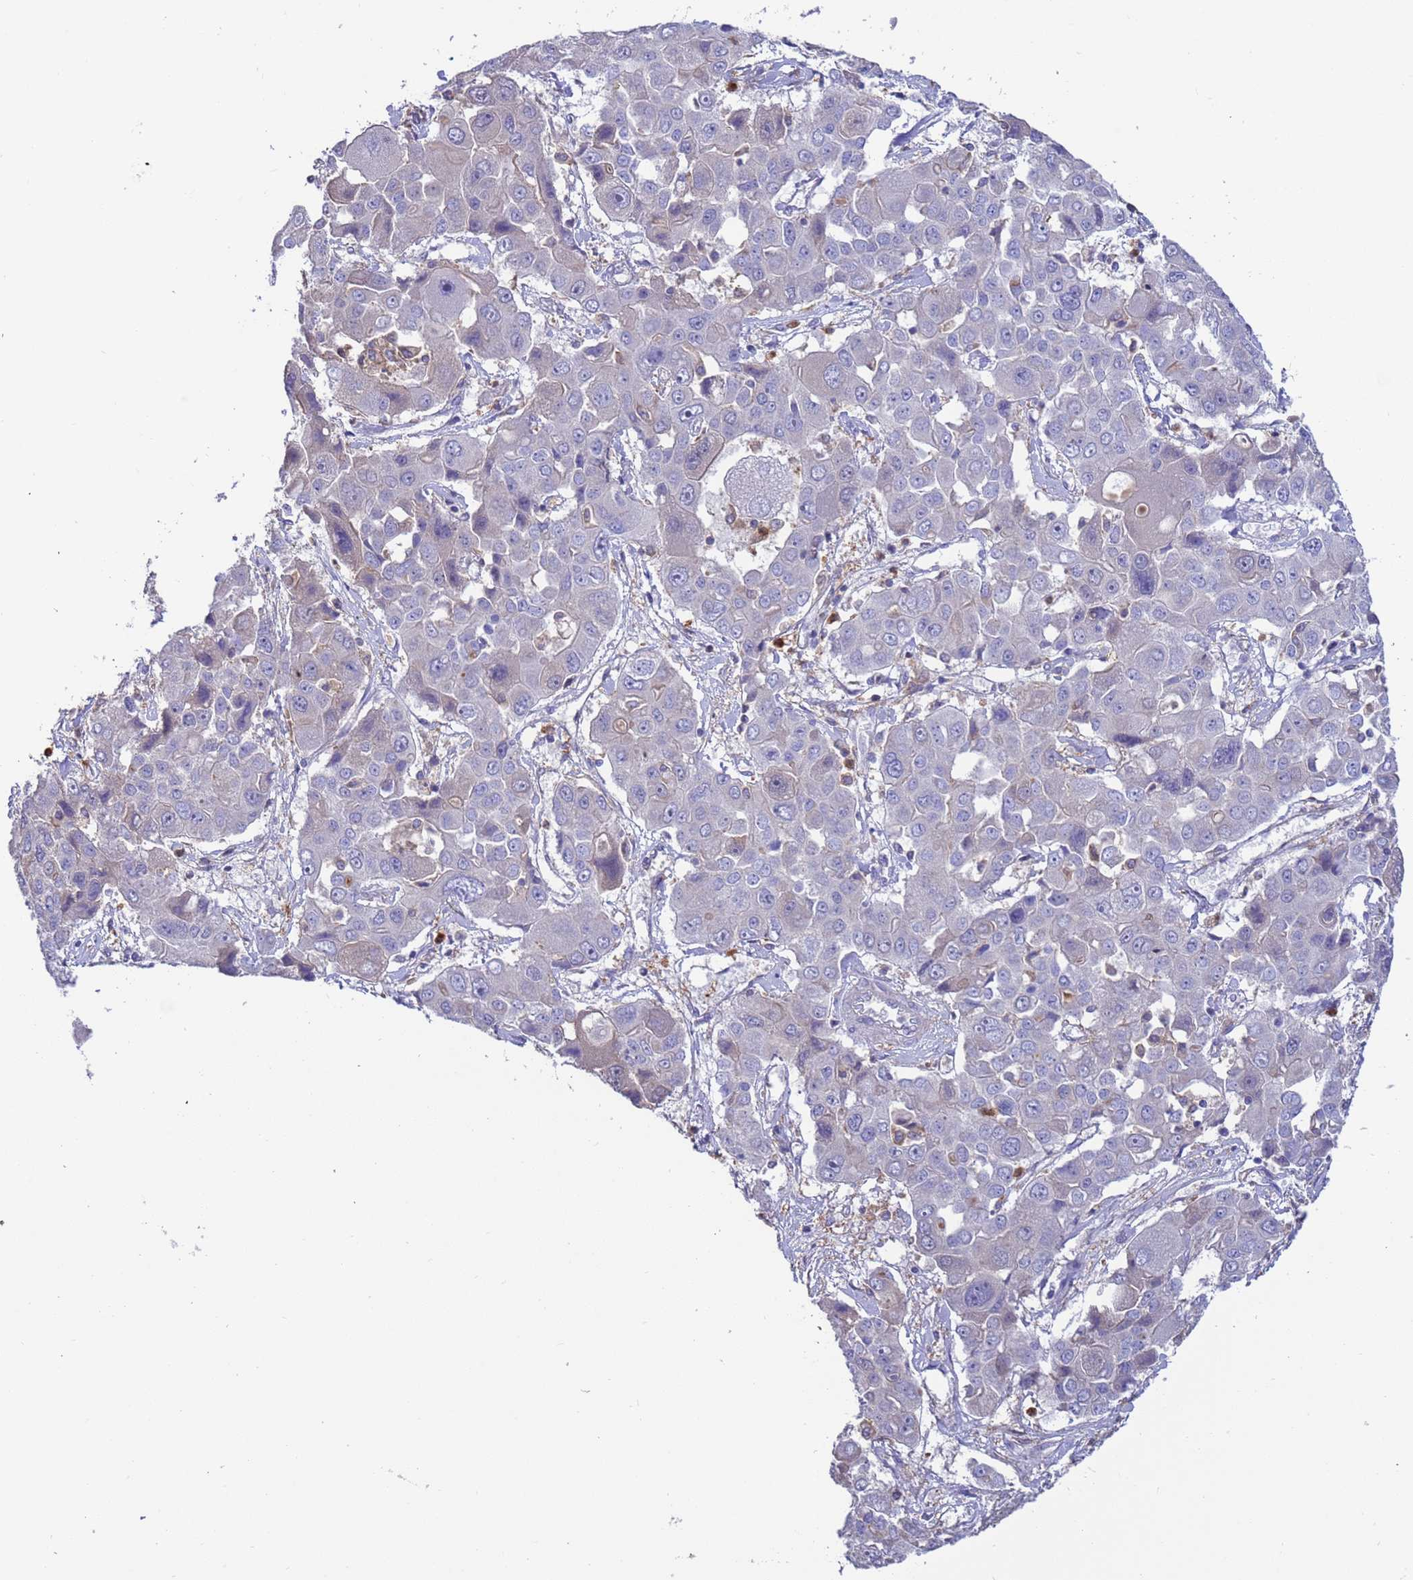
{"staining": {"intensity": "negative", "quantity": "none", "location": "none"}, "tissue": "liver cancer", "cell_type": "Tumor cells", "image_type": "cancer", "snomed": [{"axis": "morphology", "description": "Cholangiocarcinoma"}, {"axis": "topography", "description": "Liver"}], "caption": "Immunohistochemical staining of human liver cancer shows no significant positivity in tumor cells.", "gene": "AMPD3", "patient": {"sex": "male", "age": 67}}